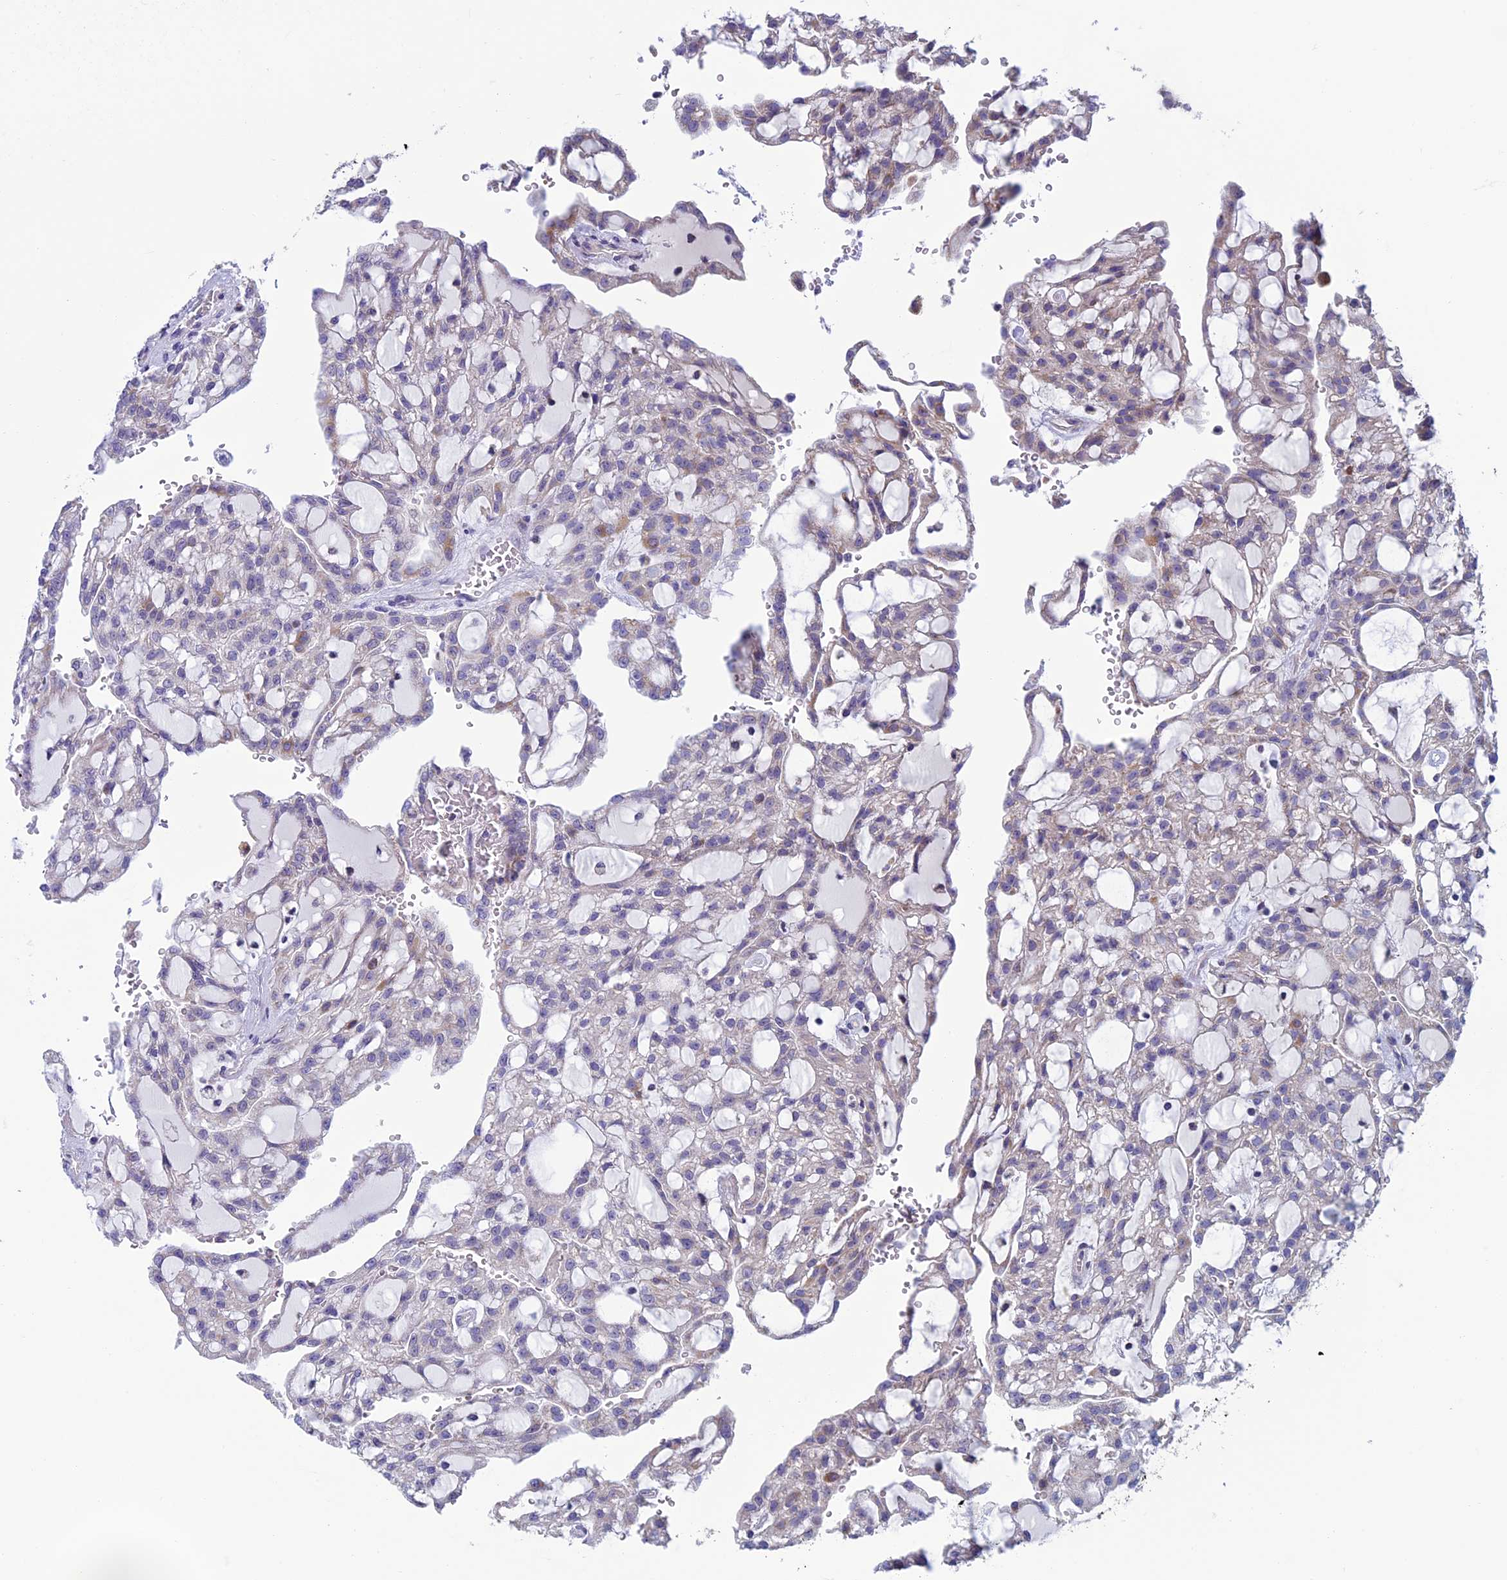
{"staining": {"intensity": "negative", "quantity": "none", "location": "none"}, "tissue": "renal cancer", "cell_type": "Tumor cells", "image_type": "cancer", "snomed": [{"axis": "morphology", "description": "Adenocarcinoma, NOS"}, {"axis": "topography", "description": "Kidney"}], "caption": "This is a micrograph of immunohistochemistry staining of adenocarcinoma (renal), which shows no expression in tumor cells.", "gene": "MFSD12", "patient": {"sex": "male", "age": 63}}